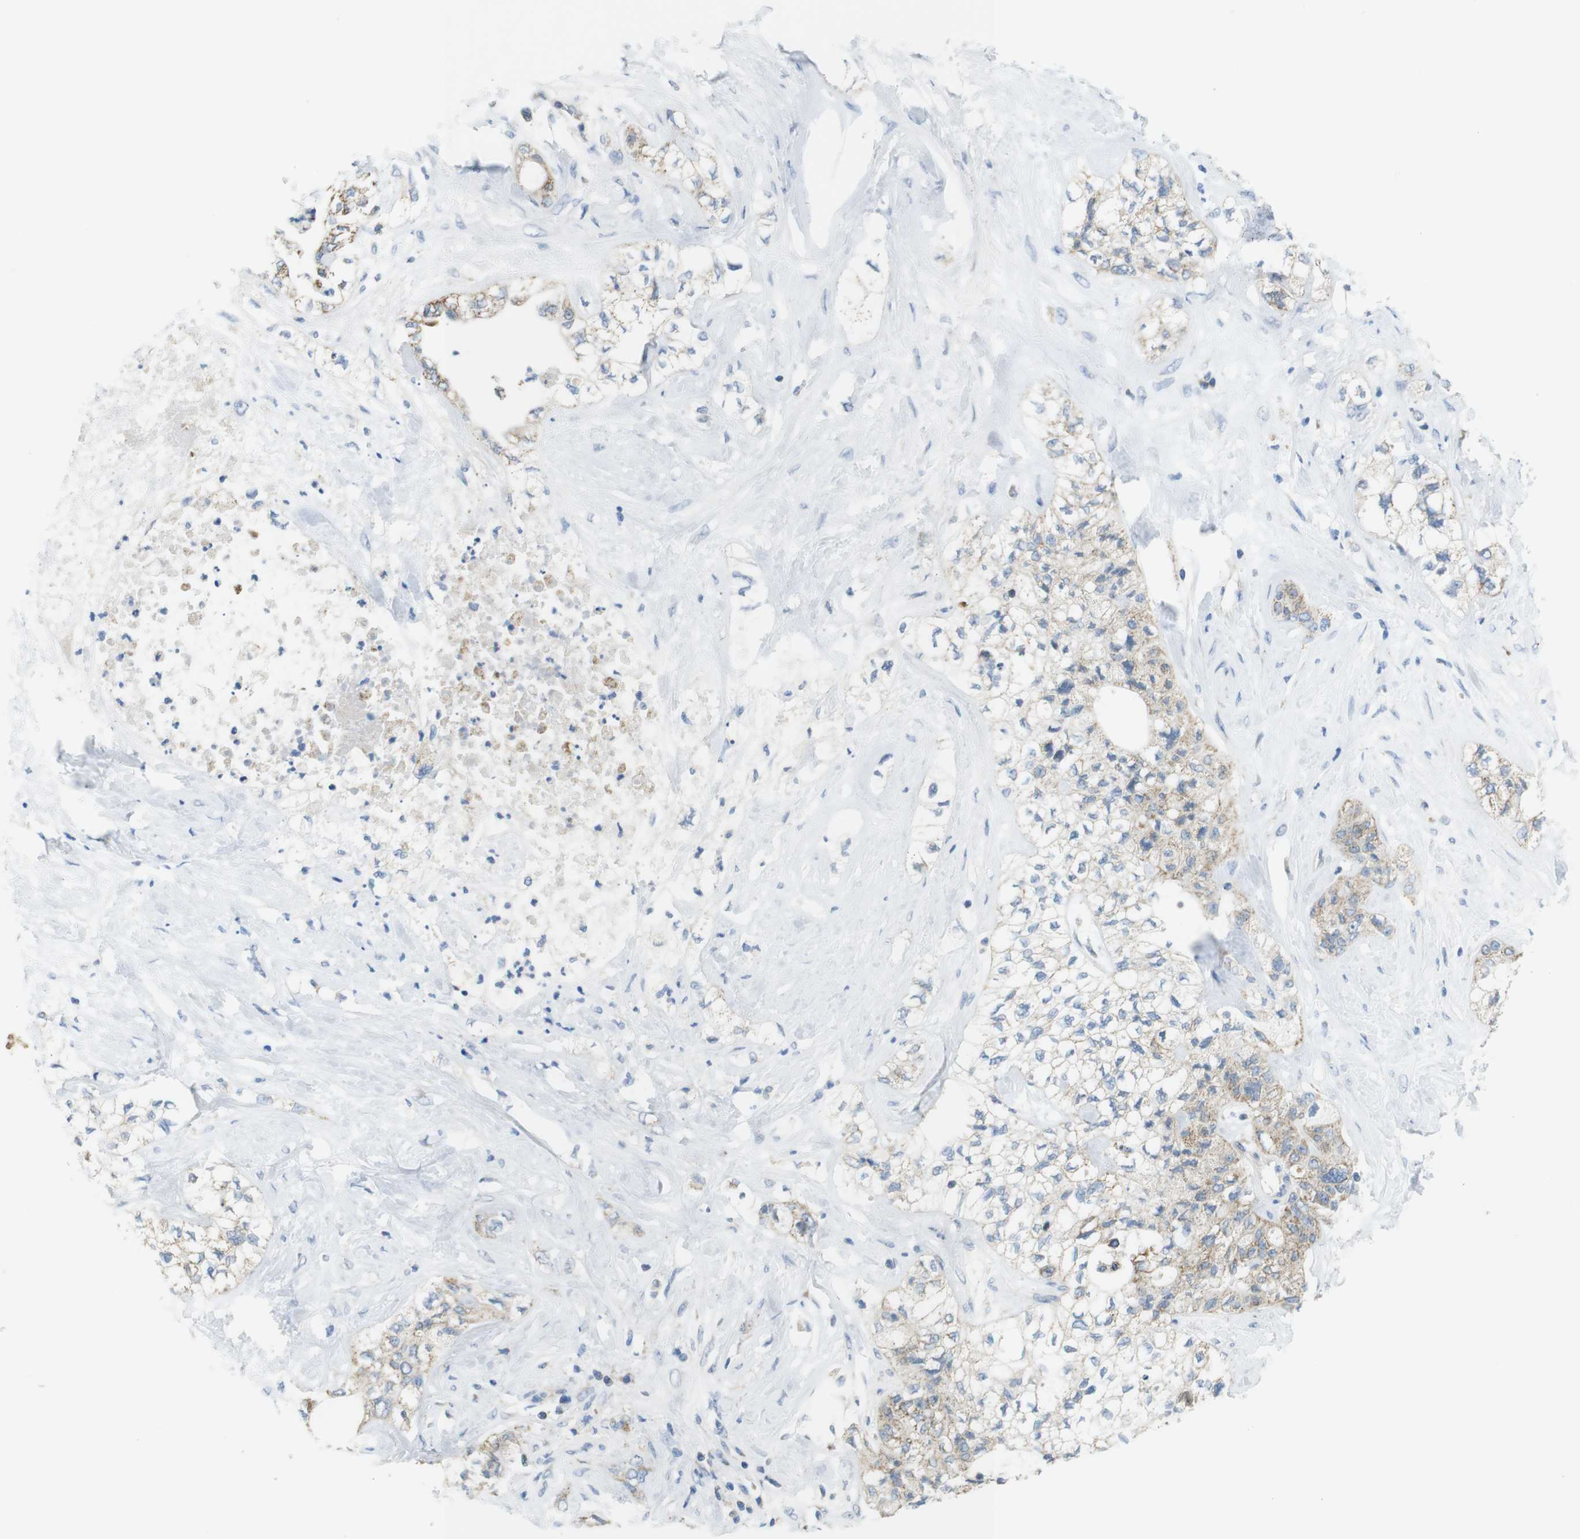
{"staining": {"intensity": "weak", "quantity": "25%-75%", "location": "cytoplasmic/membranous"}, "tissue": "pancreatic cancer", "cell_type": "Tumor cells", "image_type": "cancer", "snomed": [{"axis": "morphology", "description": "Adenocarcinoma, NOS"}, {"axis": "topography", "description": "Pancreas"}], "caption": "Human pancreatic cancer stained with a brown dye demonstrates weak cytoplasmic/membranous positive positivity in approximately 25%-75% of tumor cells.", "gene": "MARCHF1", "patient": {"sex": "male", "age": 70}}